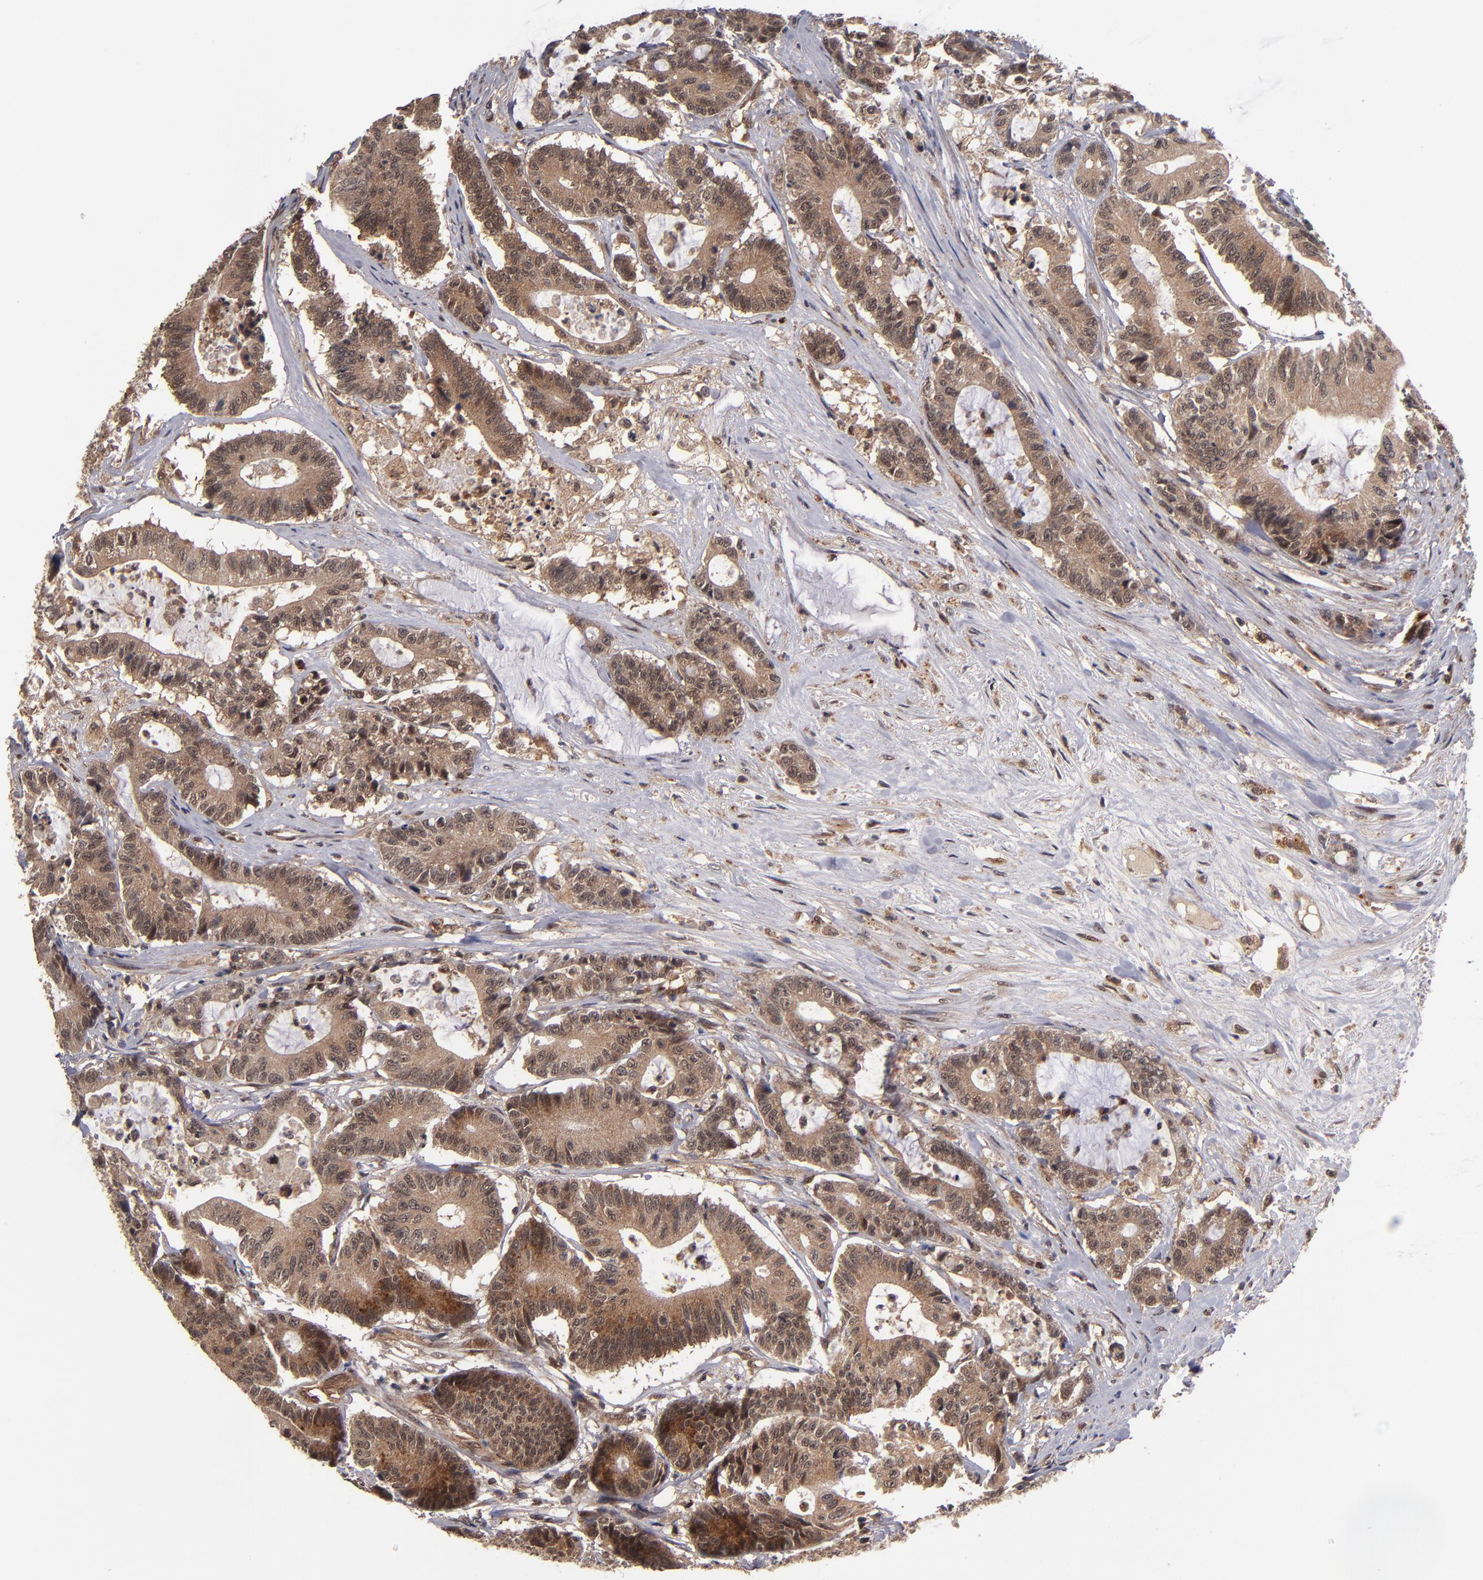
{"staining": {"intensity": "moderate", "quantity": ">75%", "location": "cytoplasmic/membranous"}, "tissue": "colorectal cancer", "cell_type": "Tumor cells", "image_type": "cancer", "snomed": [{"axis": "morphology", "description": "Adenocarcinoma, NOS"}, {"axis": "topography", "description": "Colon"}], "caption": "Tumor cells show medium levels of moderate cytoplasmic/membranous expression in about >75% of cells in colorectal cancer. (DAB IHC with brightfield microscopy, high magnification).", "gene": "CUL5", "patient": {"sex": "female", "age": 84}}